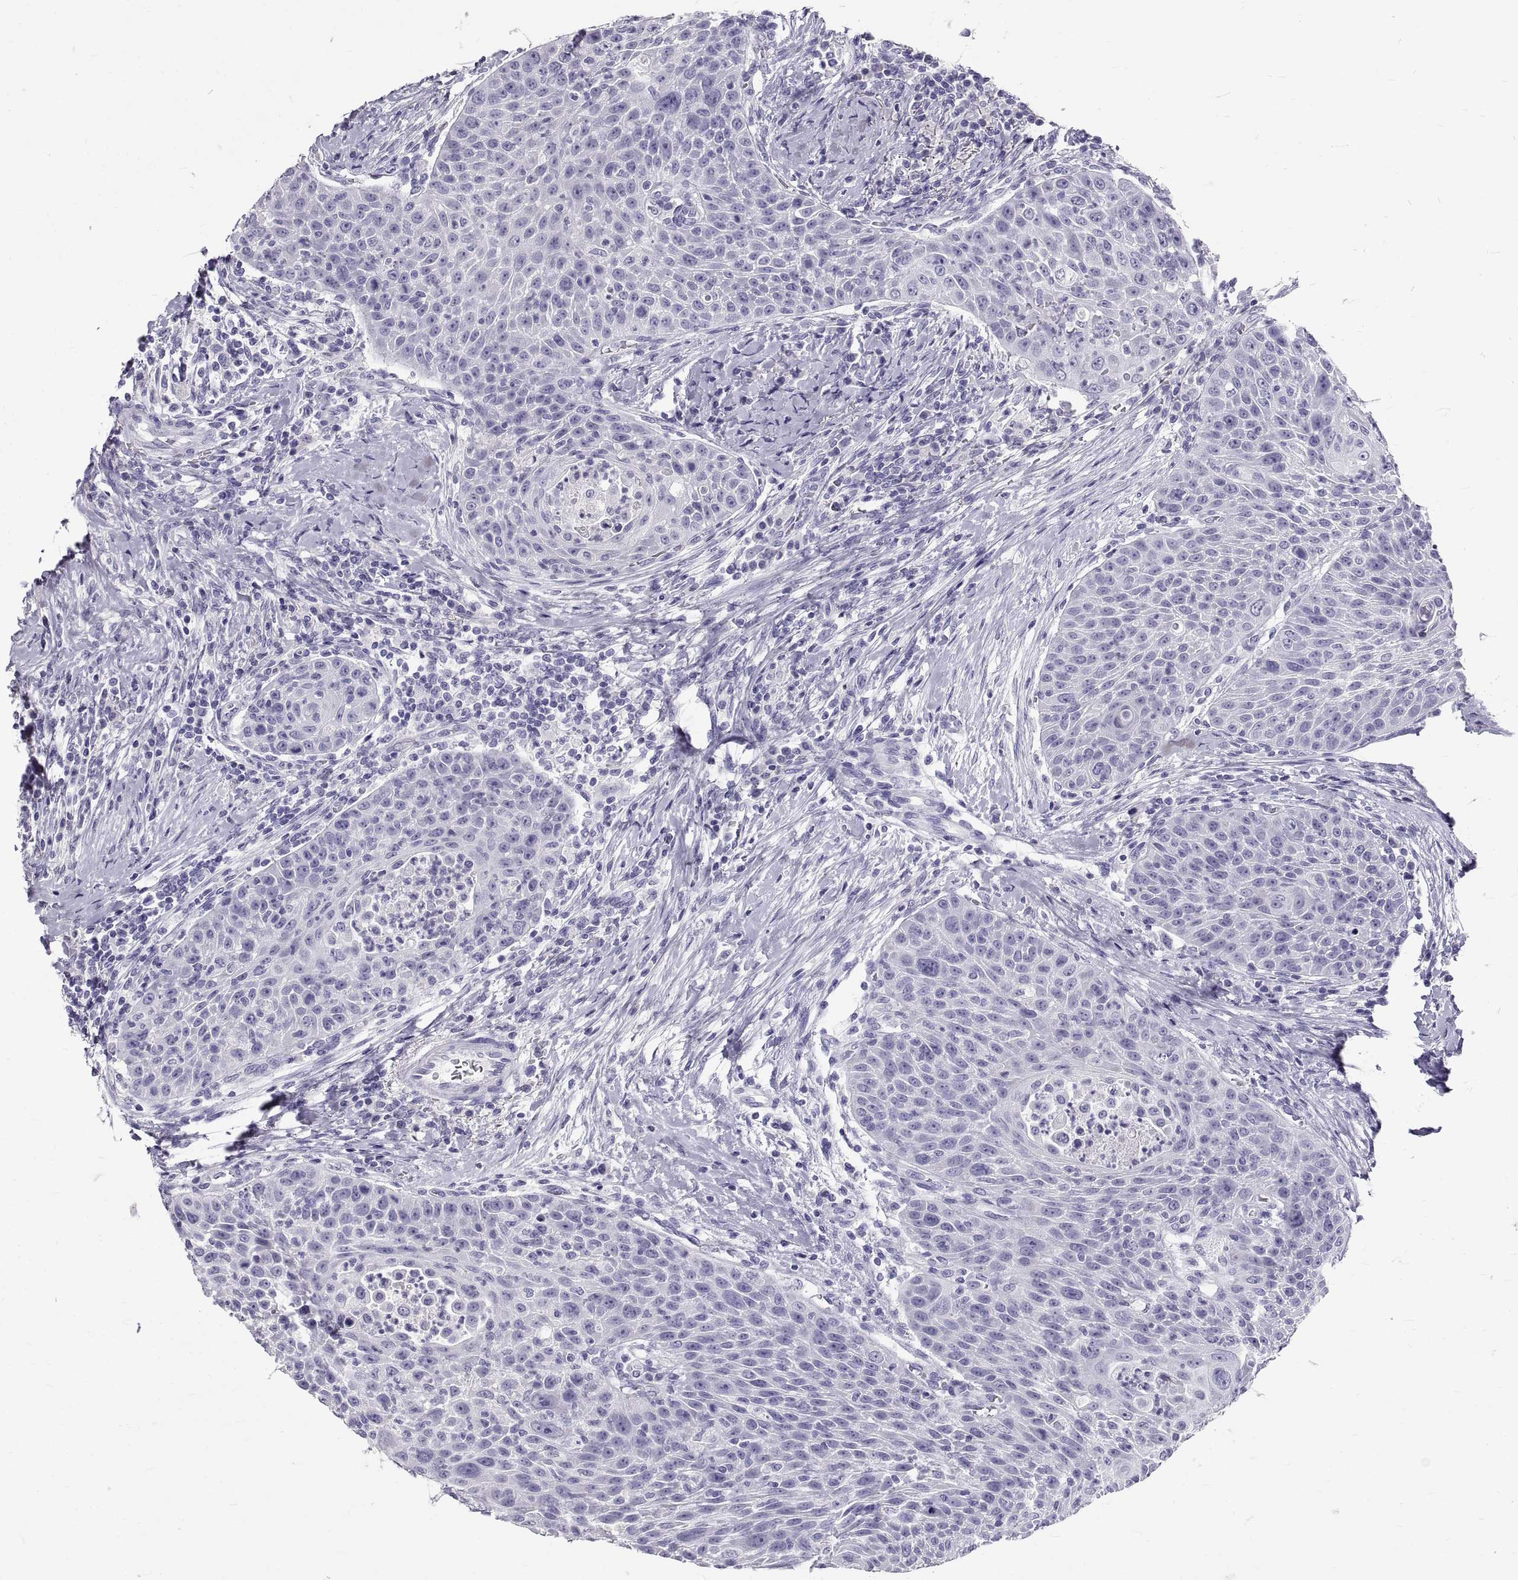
{"staining": {"intensity": "negative", "quantity": "none", "location": "none"}, "tissue": "head and neck cancer", "cell_type": "Tumor cells", "image_type": "cancer", "snomed": [{"axis": "morphology", "description": "Squamous cell carcinoma, NOS"}, {"axis": "topography", "description": "Head-Neck"}], "caption": "Human squamous cell carcinoma (head and neck) stained for a protein using immunohistochemistry exhibits no staining in tumor cells.", "gene": "GNG12", "patient": {"sex": "male", "age": 69}}